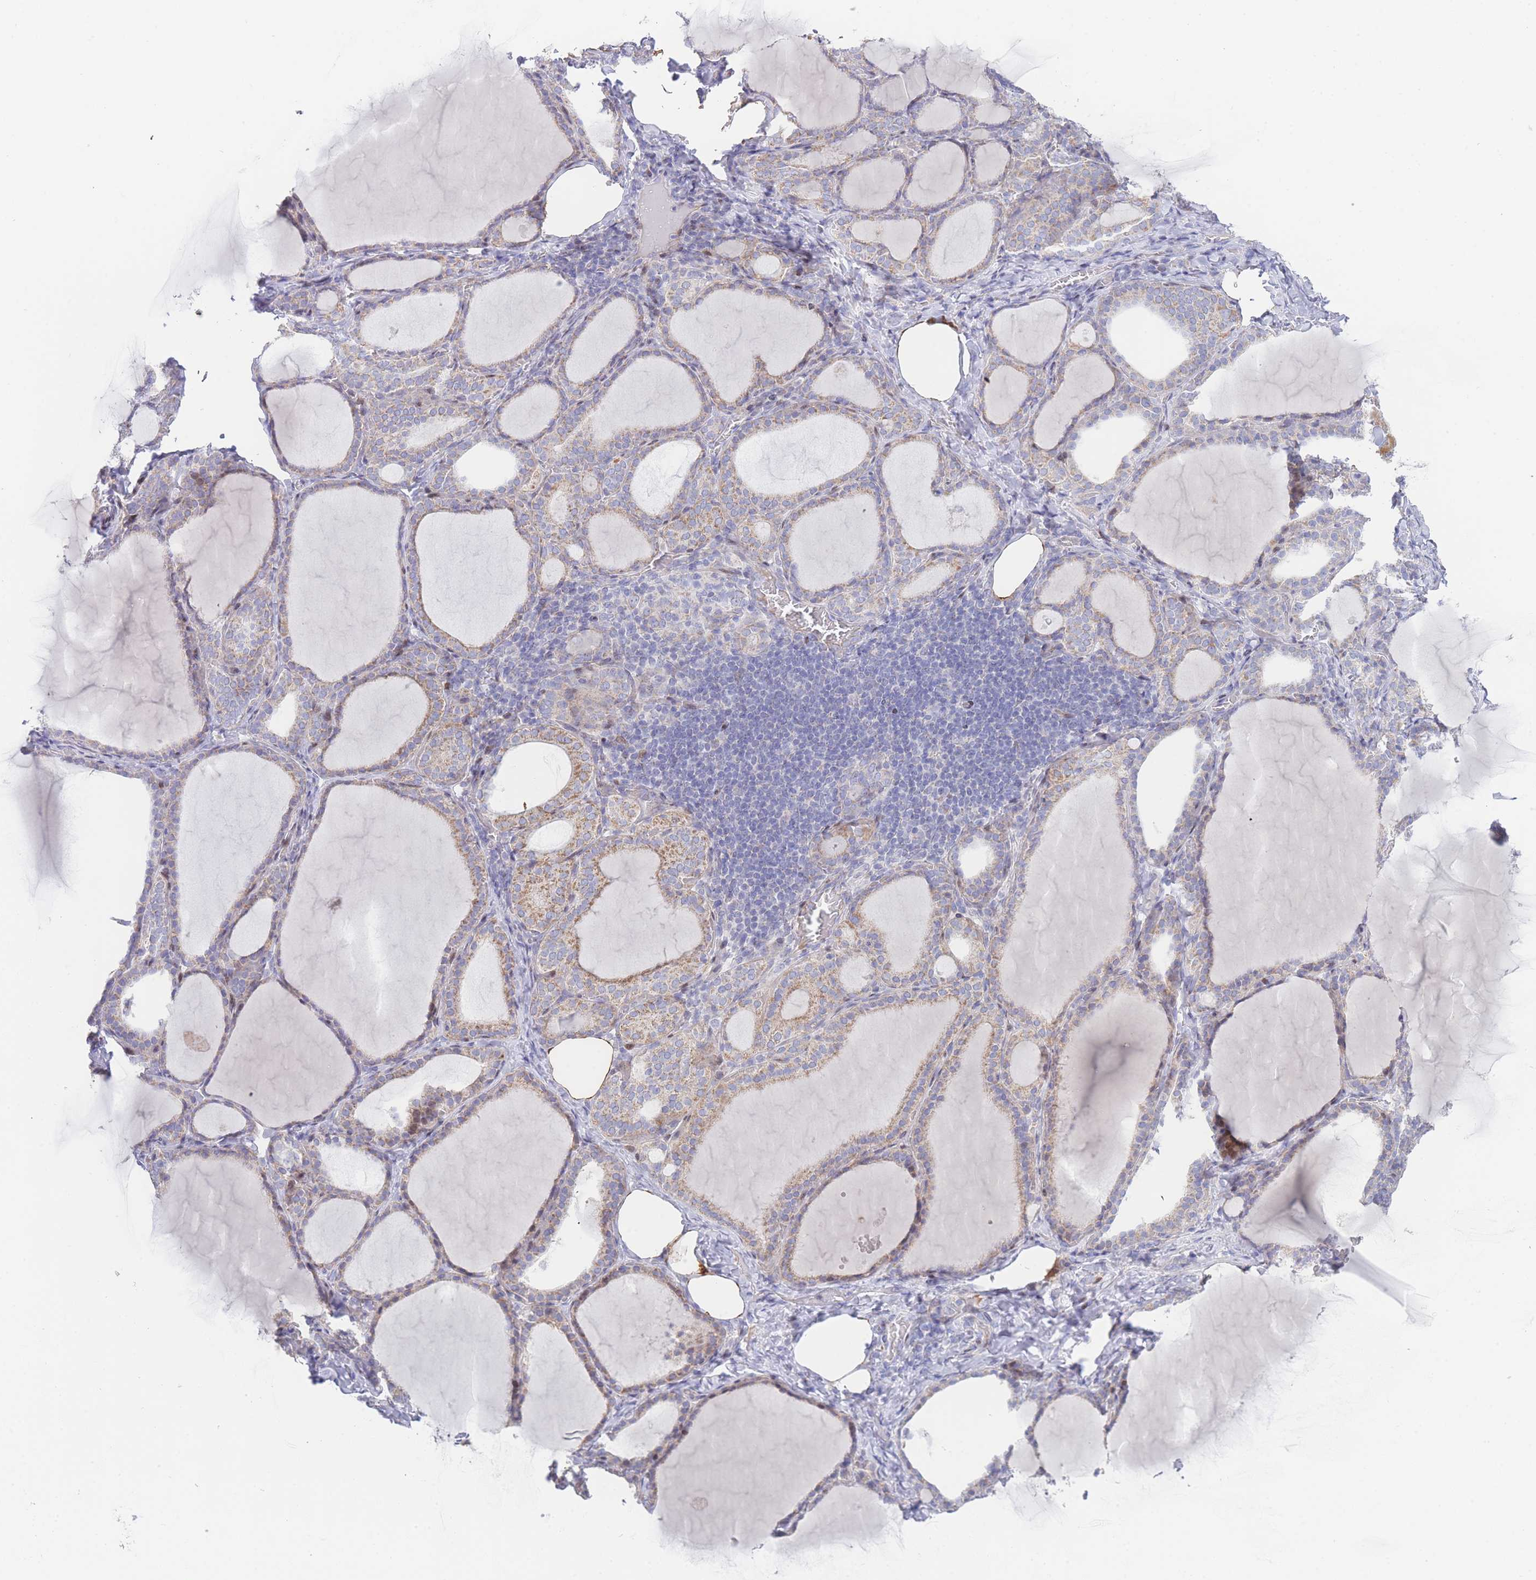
{"staining": {"intensity": "moderate", "quantity": "25%-75%", "location": "cytoplasmic/membranous"}, "tissue": "thyroid gland", "cell_type": "Glandular cells", "image_type": "normal", "snomed": [{"axis": "morphology", "description": "Normal tissue, NOS"}, {"axis": "topography", "description": "Thyroid gland"}], "caption": "A histopathology image showing moderate cytoplasmic/membranous expression in approximately 25%-75% of glandular cells in normal thyroid gland, as visualized by brown immunohistochemical staining.", "gene": "GPAM", "patient": {"sex": "female", "age": 39}}